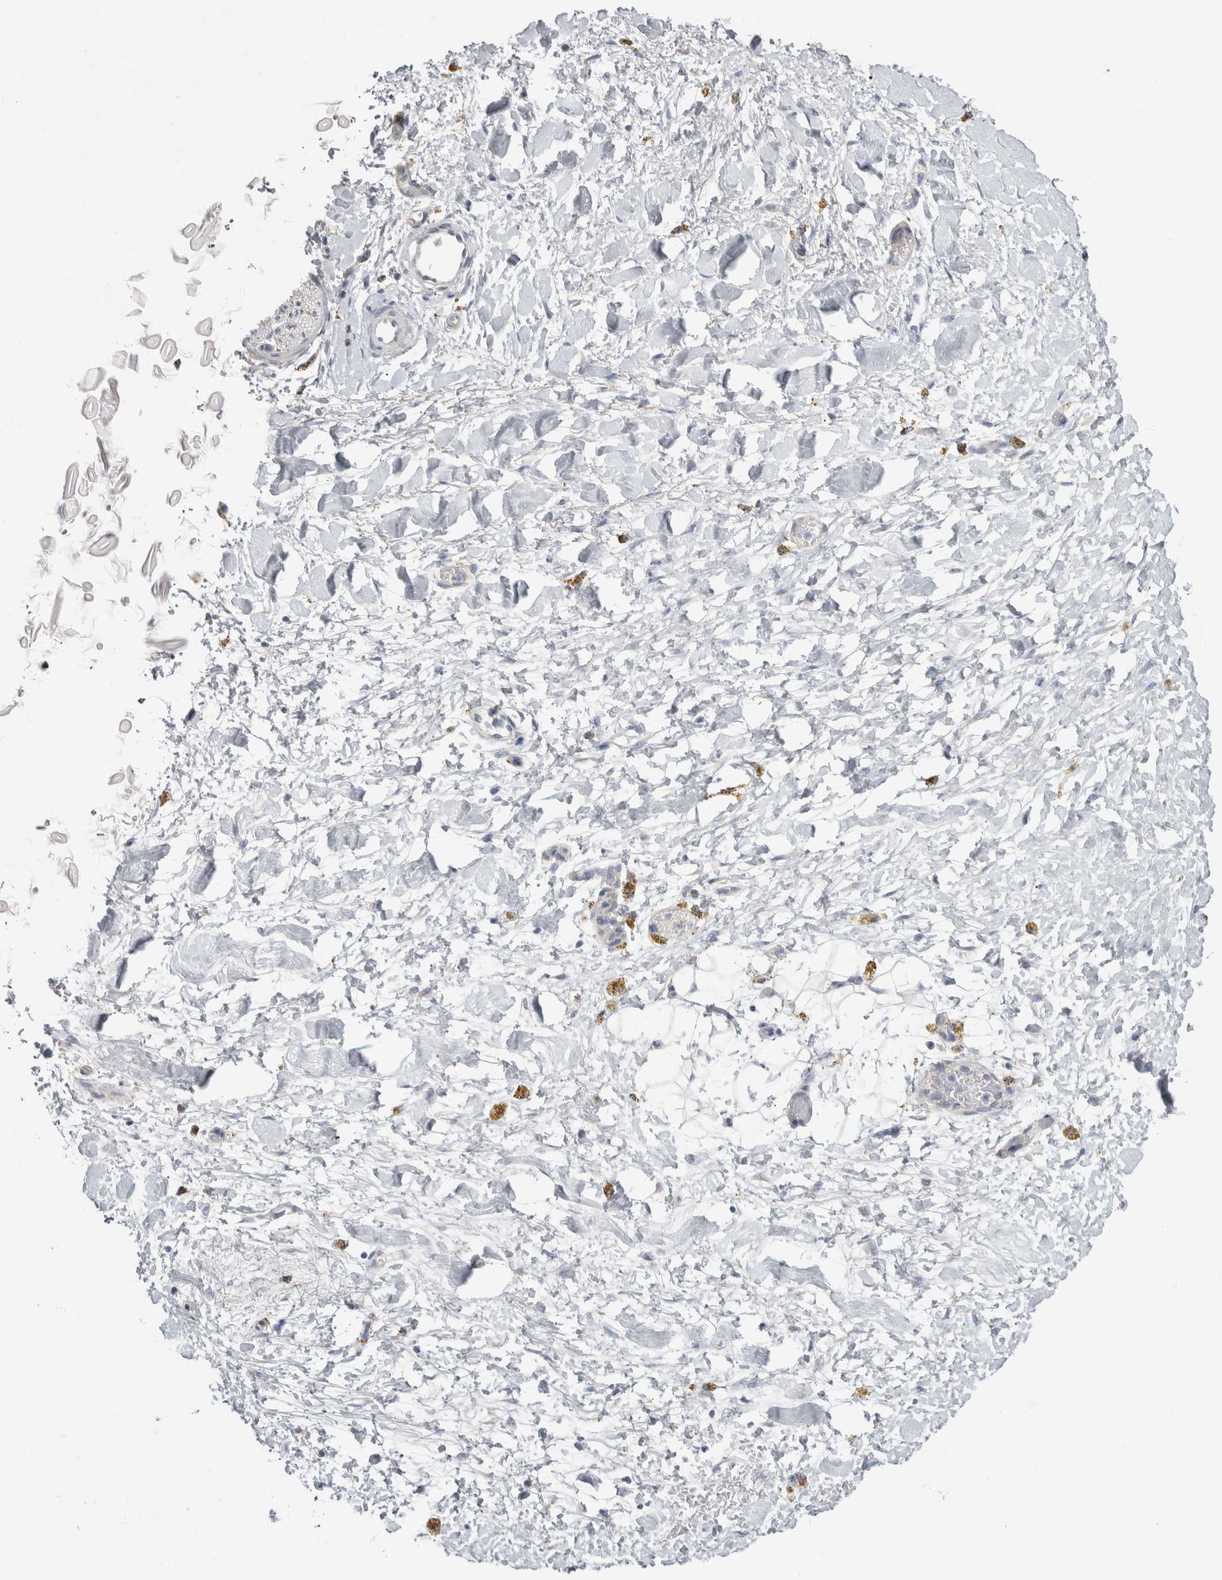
{"staining": {"intensity": "negative", "quantity": "none", "location": "none"}, "tissue": "adipose tissue", "cell_type": "Adipocytes", "image_type": "normal", "snomed": [{"axis": "morphology", "description": "Normal tissue, NOS"}, {"axis": "topography", "description": "Kidney"}, {"axis": "topography", "description": "Peripheral nerve tissue"}], "caption": "The image shows no significant expression in adipocytes of adipose tissue. Nuclei are stained in blue.", "gene": "GATM", "patient": {"sex": "male", "age": 7}}